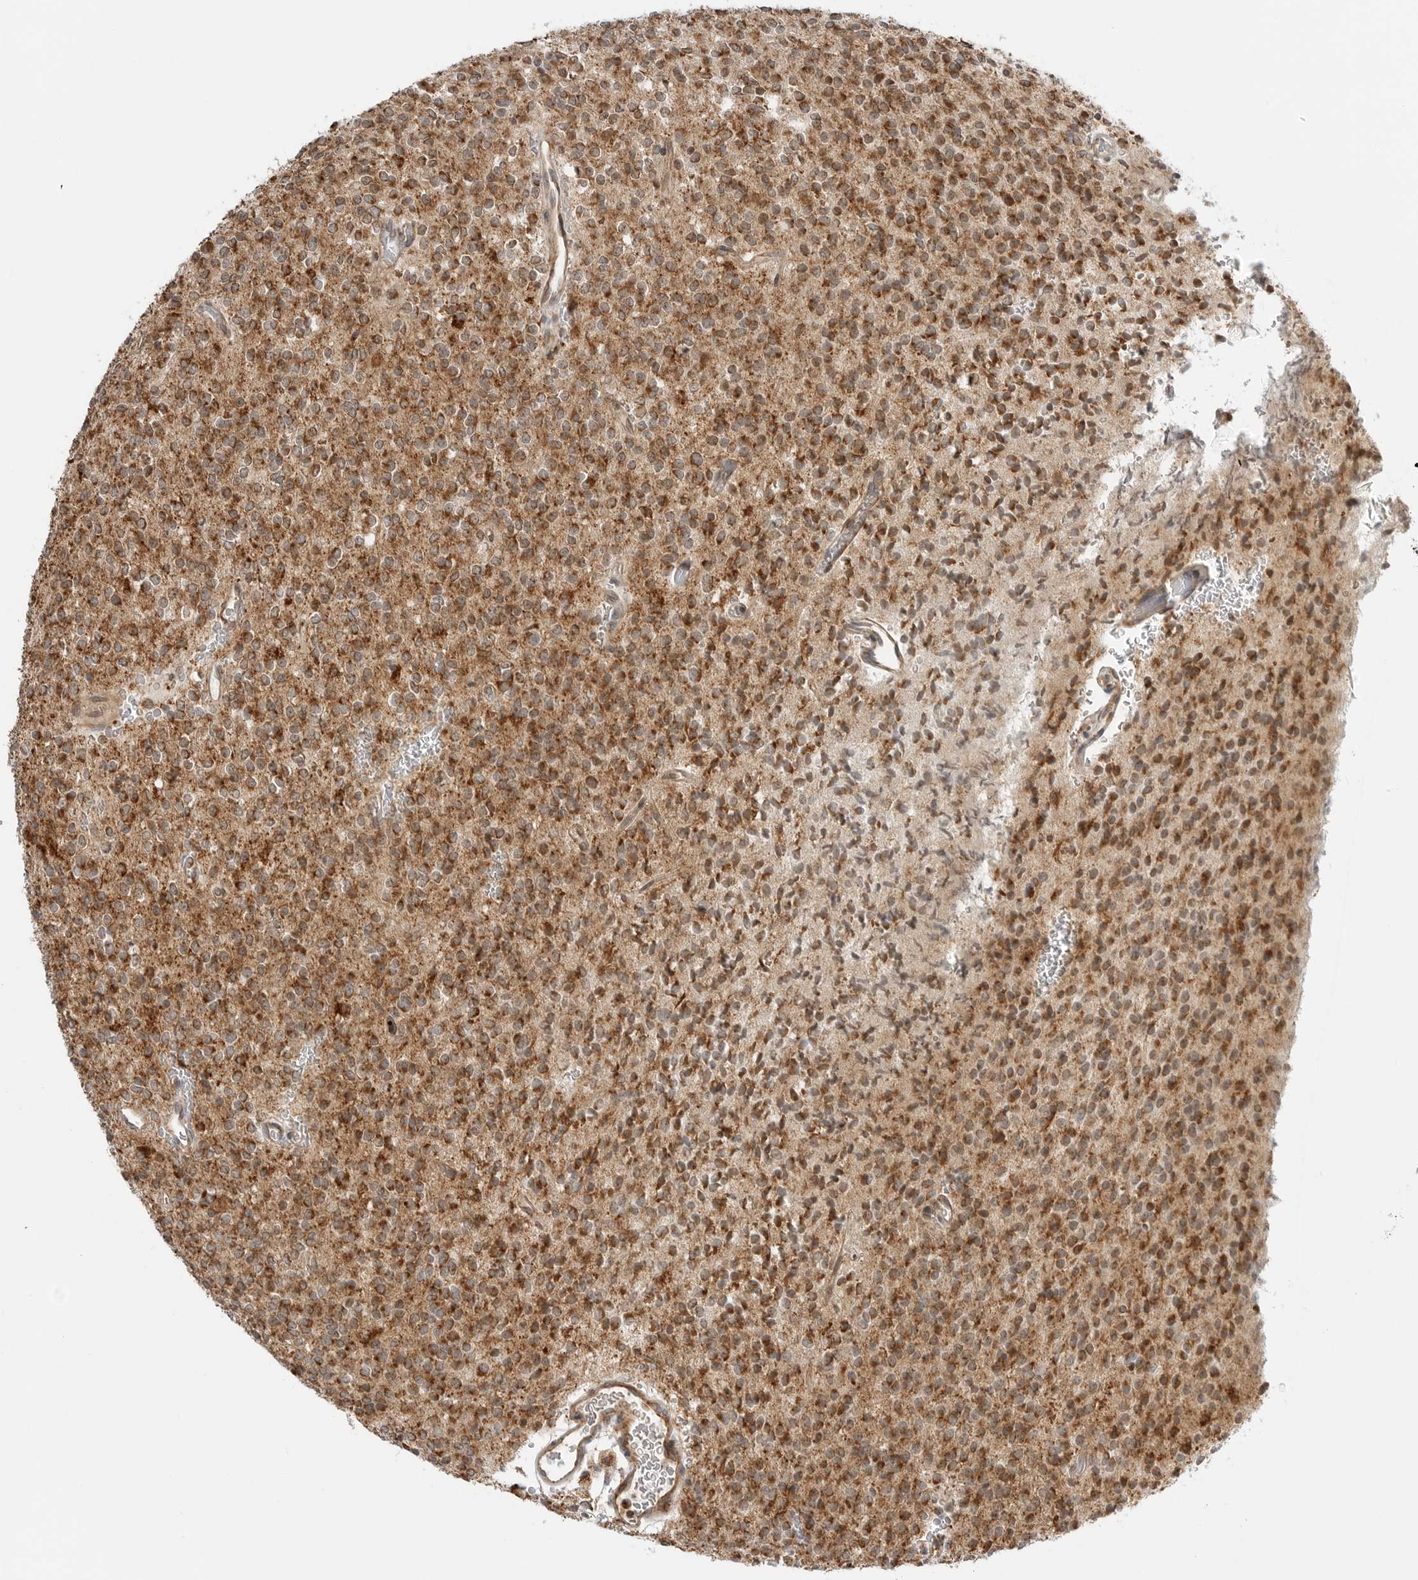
{"staining": {"intensity": "moderate", "quantity": ">75%", "location": "cytoplasmic/membranous"}, "tissue": "glioma", "cell_type": "Tumor cells", "image_type": "cancer", "snomed": [{"axis": "morphology", "description": "Glioma, malignant, High grade"}, {"axis": "topography", "description": "Brain"}], "caption": "Tumor cells demonstrate medium levels of moderate cytoplasmic/membranous positivity in about >75% of cells in human high-grade glioma (malignant).", "gene": "PEX2", "patient": {"sex": "male", "age": 34}}